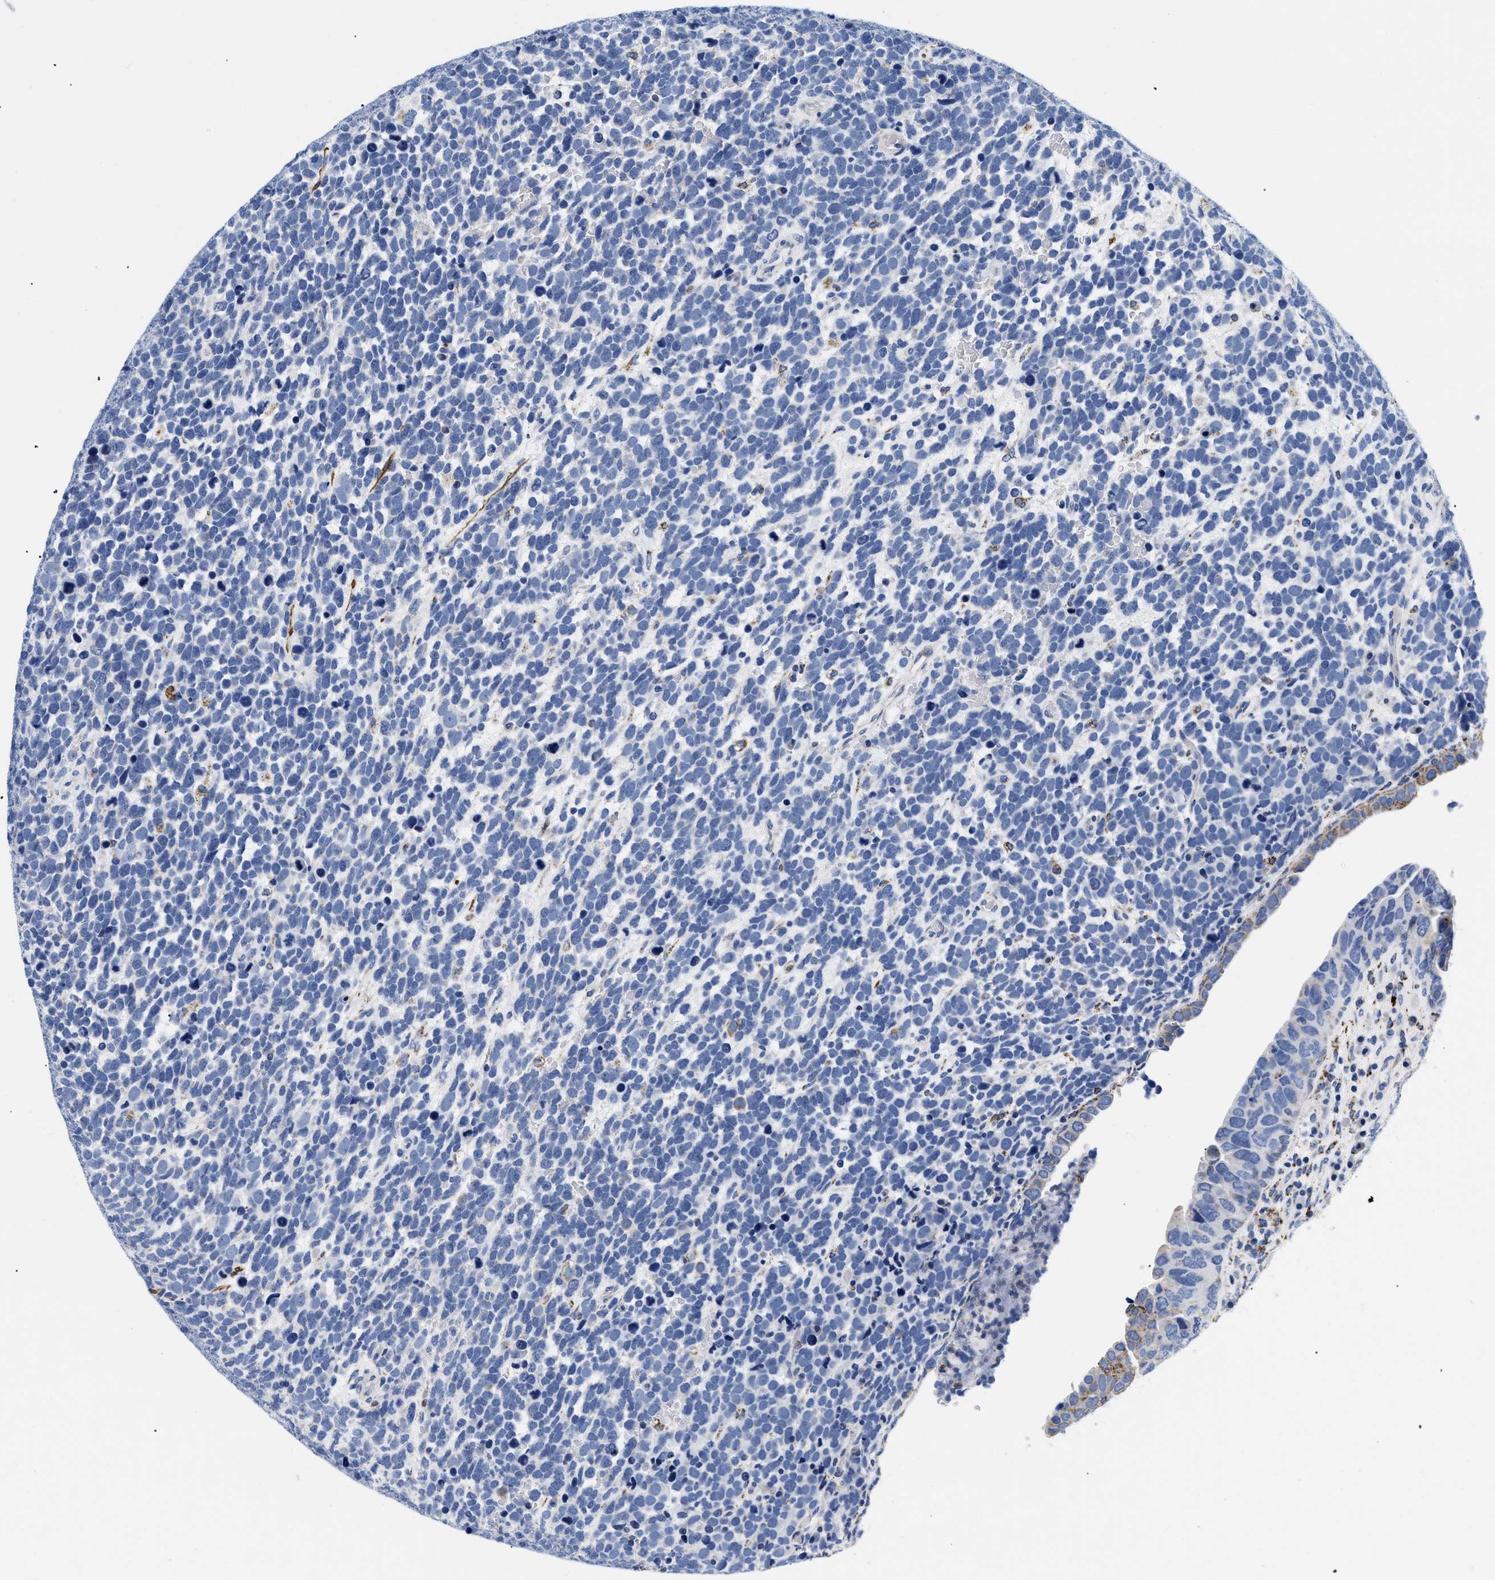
{"staining": {"intensity": "negative", "quantity": "none", "location": "none"}, "tissue": "urothelial cancer", "cell_type": "Tumor cells", "image_type": "cancer", "snomed": [{"axis": "morphology", "description": "Urothelial carcinoma, High grade"}, {"axis": "topography", "description": "Urinary bladder"}], "caption": "Immunohistochemistry (IHC) histopathology image of neoplastic tissue: urothelial cancer stained with DAB (3,3'-diaminobenzidine) displays no significant protein expression in tumor cells. The staining was performed using DAB to visualize the protein expression in brown, while the nuclei were stained in blue with hematoxylin (Magnification: 20x).", "gene": "GPR149", "patient": {"sex": "female", "age": 82}}